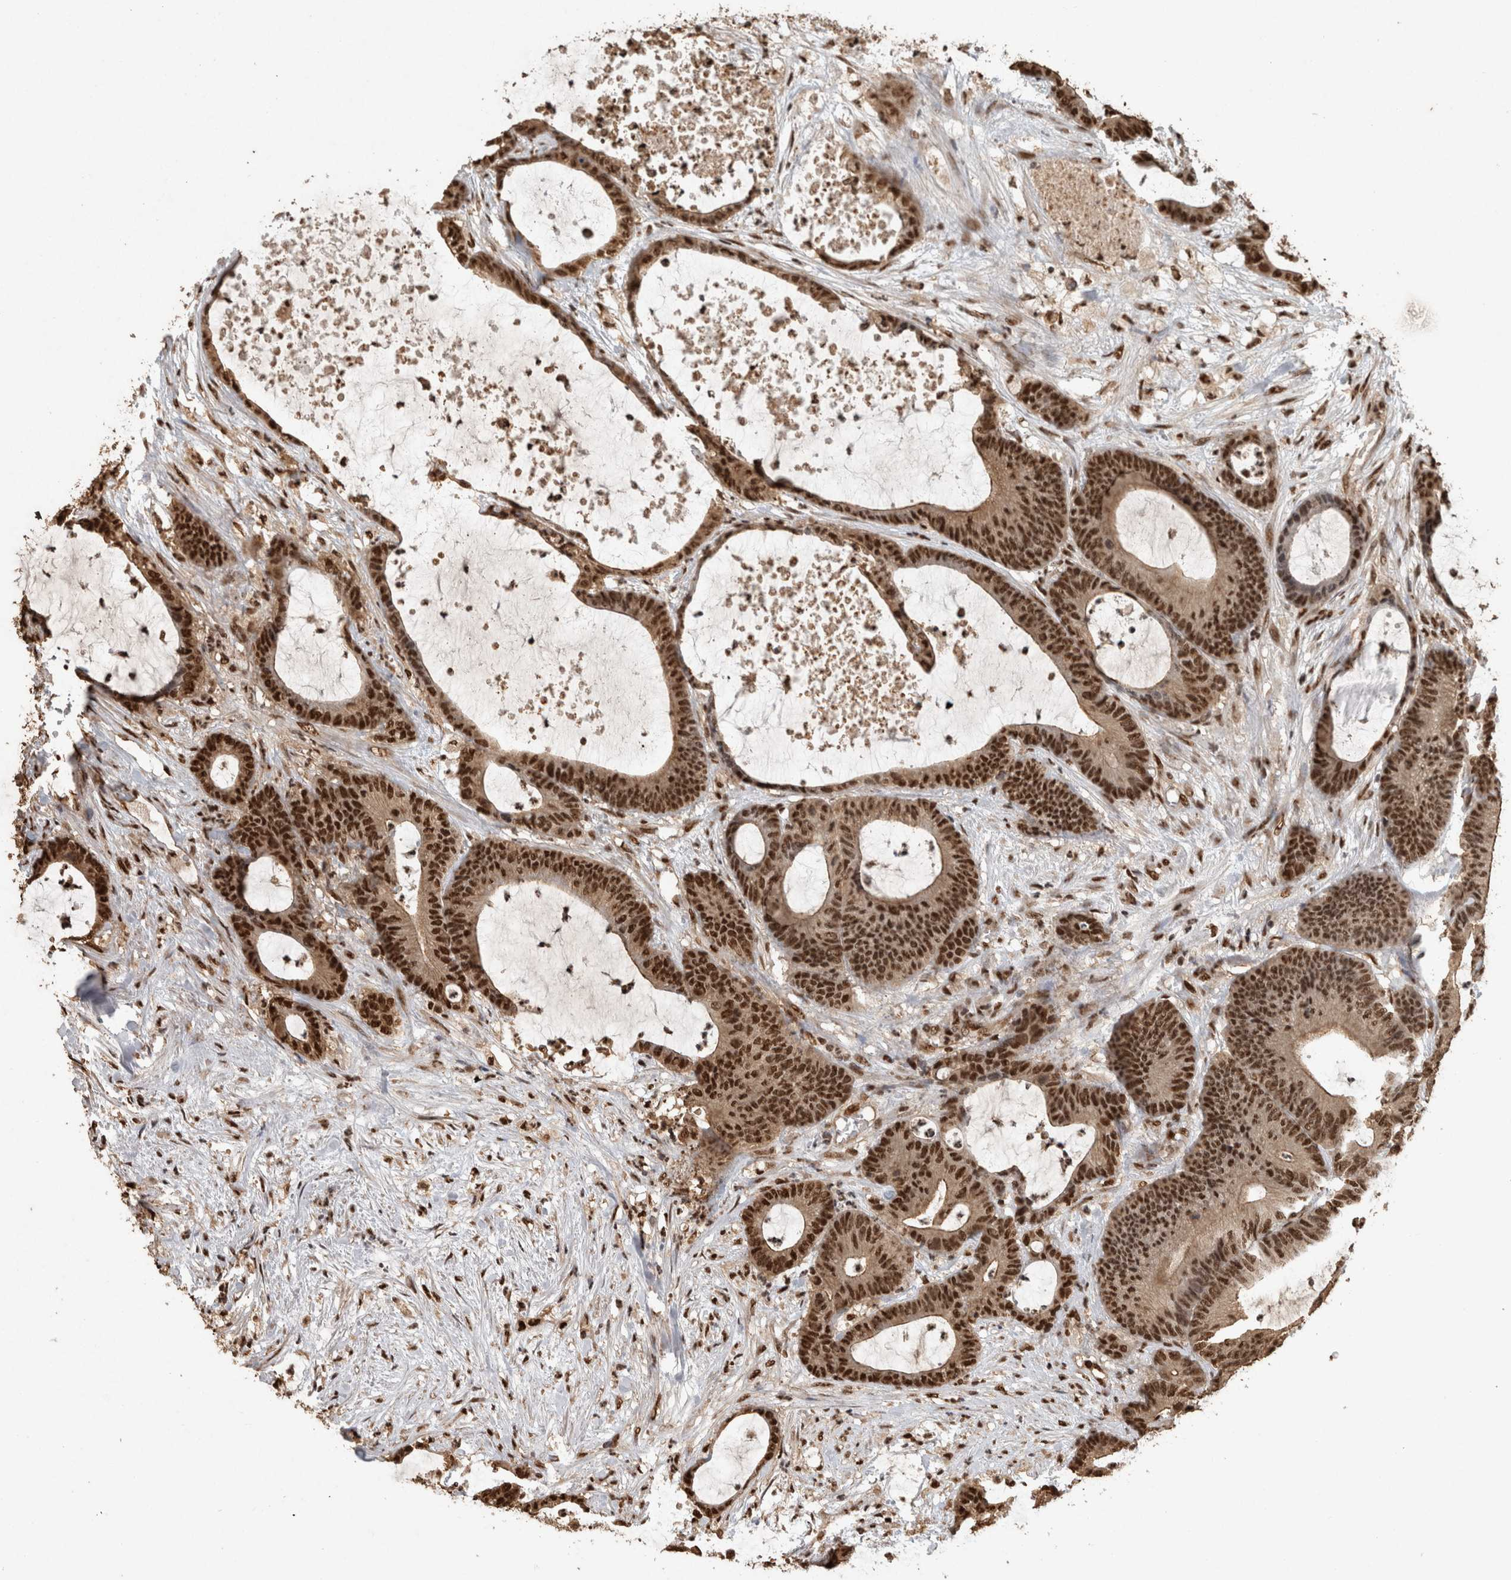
{"staining": {"intensity": "strong", "quantity": ">75%", "location": "nuclear"}, "tissue": "colorectal cancer", "cell_type": "Tumor cells", "image_type": "cancer", "snomed": [{"axis": "morphology", "description": "Adenocarcinoma, NOS"}, {"axis": "topography", "description": "Colon"}], "caption": "Colorectal cancer (adenocarcinoma) stained with immunohistochemistry demonstrates strong nuclear staining in about >75% of tumor cells. The staining was performed using DAB (3,3'-diaminobenzidine) to visualize the protein expression in brown, while the nuclei were stained in blue with hematoxylin (Magnification: 20x).", "gene": "RAD50", "patient": {"sex": "female", "age": 84}}